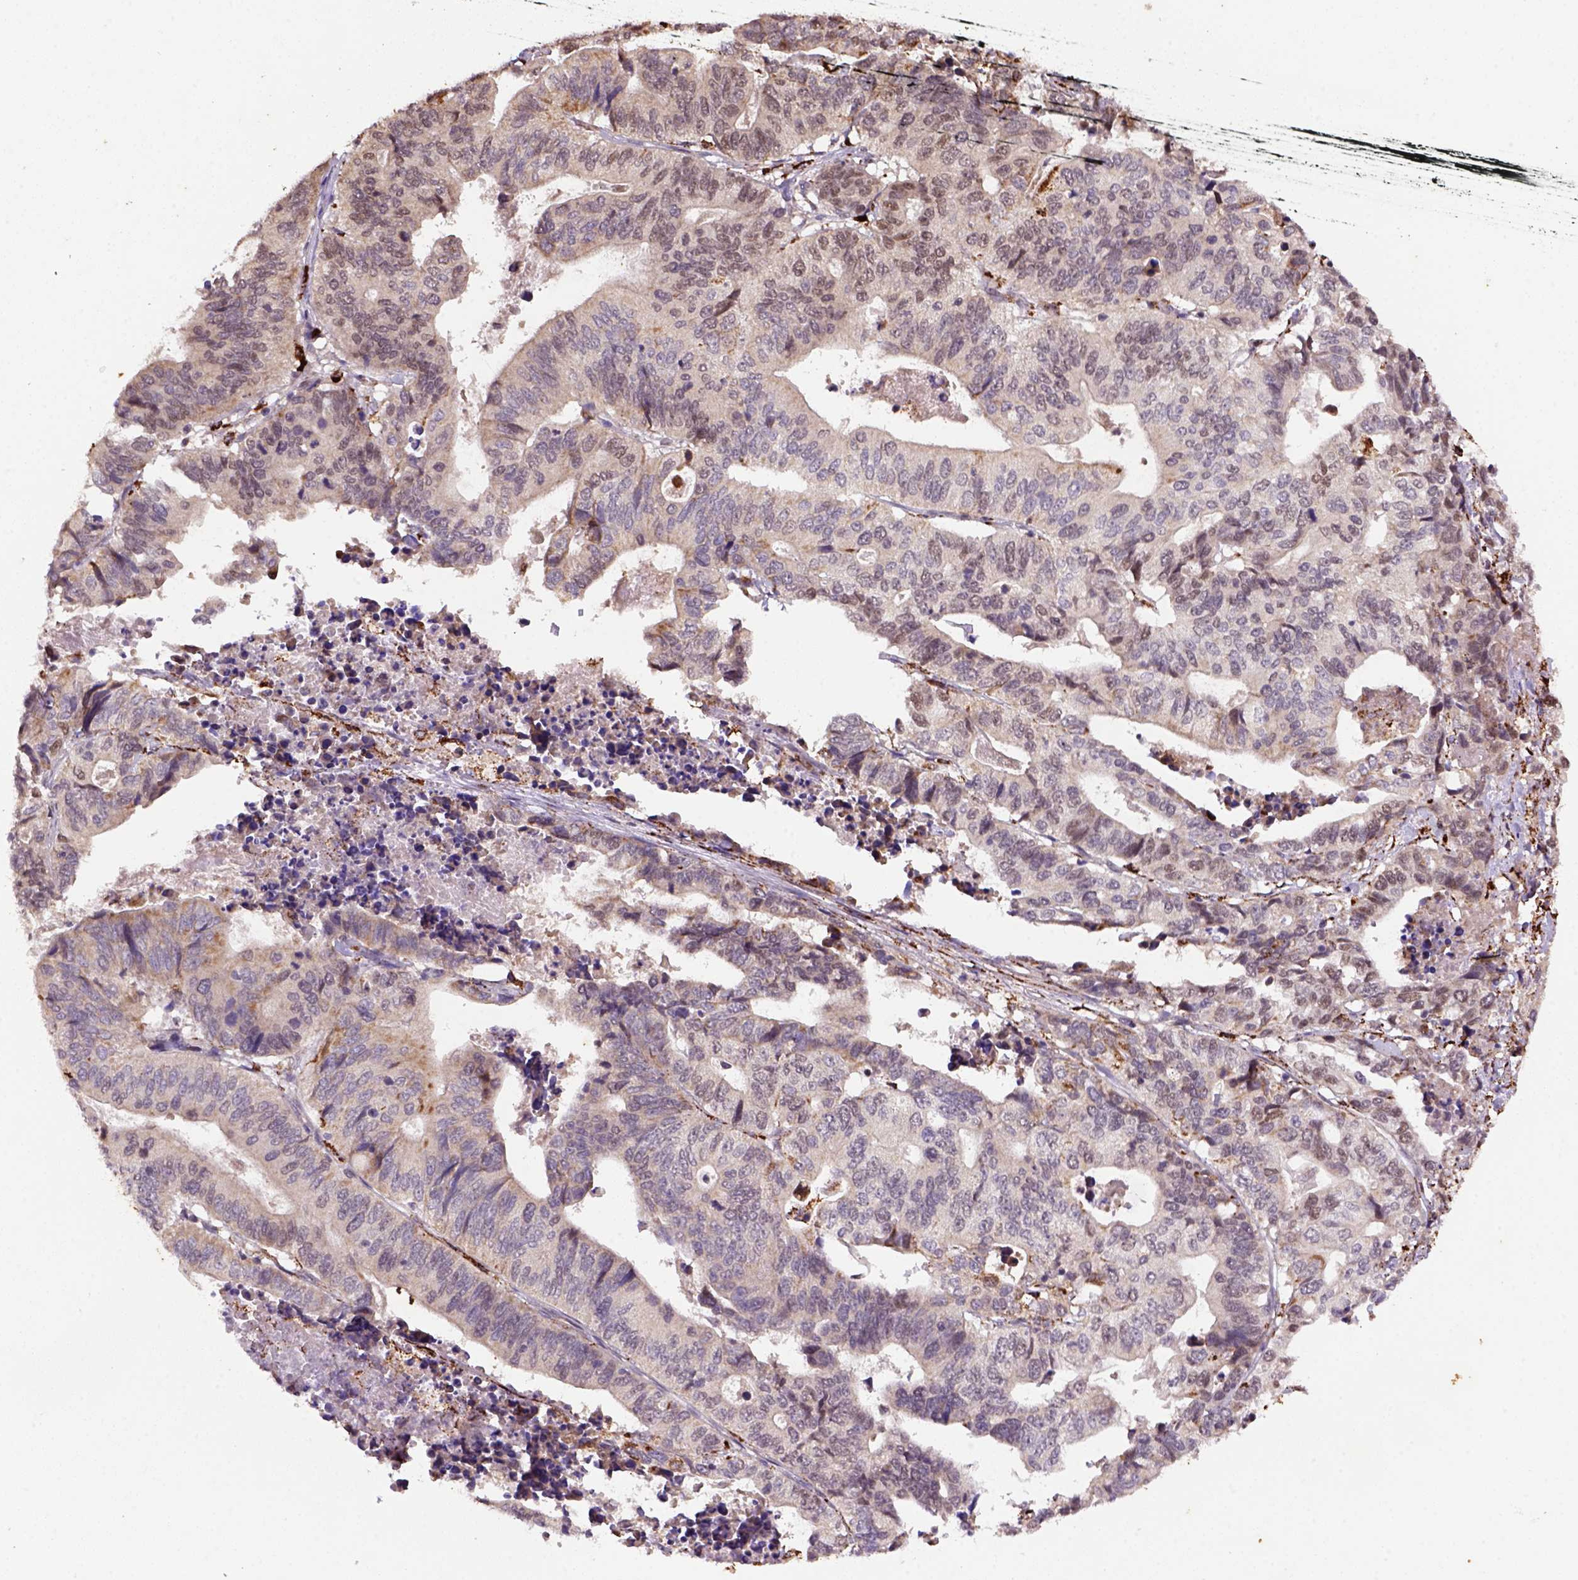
{"staining": {"intensity": "moderate", "quantity": "<25%", "location": "cytoplasmic/membranous"}, "tissue": "stomach cancer", "cell_type": "Tumor cells", "image_type": "cancer", "snomed": [{"axis": "morphology", "description": "Adenocarcinoma, NOS"}, {"axis": "topography", "description": "Stomach, upper"}], "caption": "Immunohistochemical staining of stomach adenocarcinoma shows moderate cytoplasmic/membranous protein positivity in approximately <25% of tumor cells. The protein of interest is stained brown, and the nuclei are stained in blue (DAB IHC with brightfield microscopy, high magnification).", "gene": "FZD7", "patient": {"sex": "female", "age": 67}}